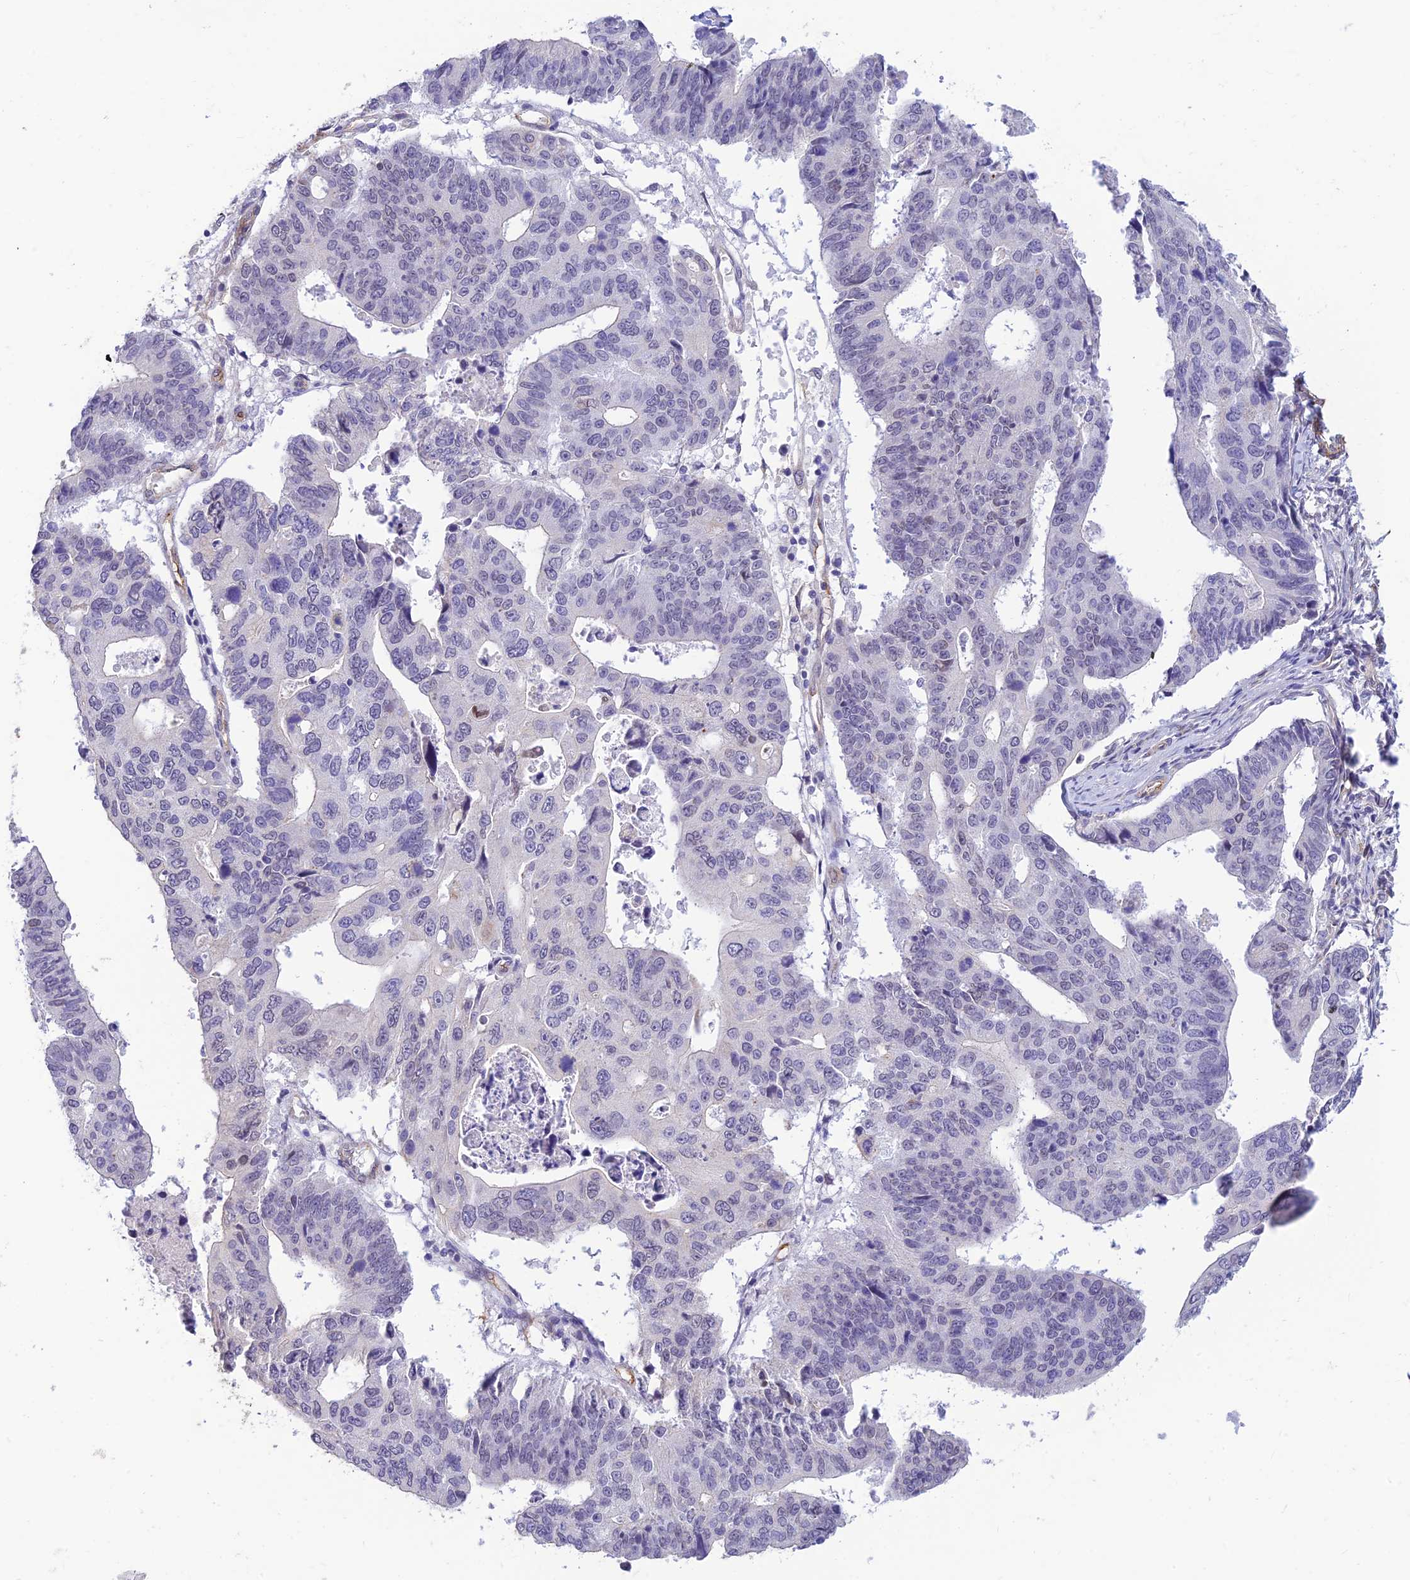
{"staining": {"intensity": "negative", "quantity": "none", "location": "none"}, "tissue": "stomach cancer", "cell_type": "Tumor cells", "image_type": "cancer", "snomed": [{"axis": "morphology", "description": "Adenocarcinoma, NOS"}, {"axis": "topography", "description": "Stomach"}], "caption": "High magnification brightfield microscopy of stomach cancer (adenocarcinoma) stained with DAB (3,3'-diaminobenzidine) (brown) and counterstained with hematoxylin (blue): tumor cells show no significant positivity. (DAB immunohistochemistry (IHC), high magnification).", "gene": "ALDH1L2", "patient": {"sex": "male", "age": 59}}